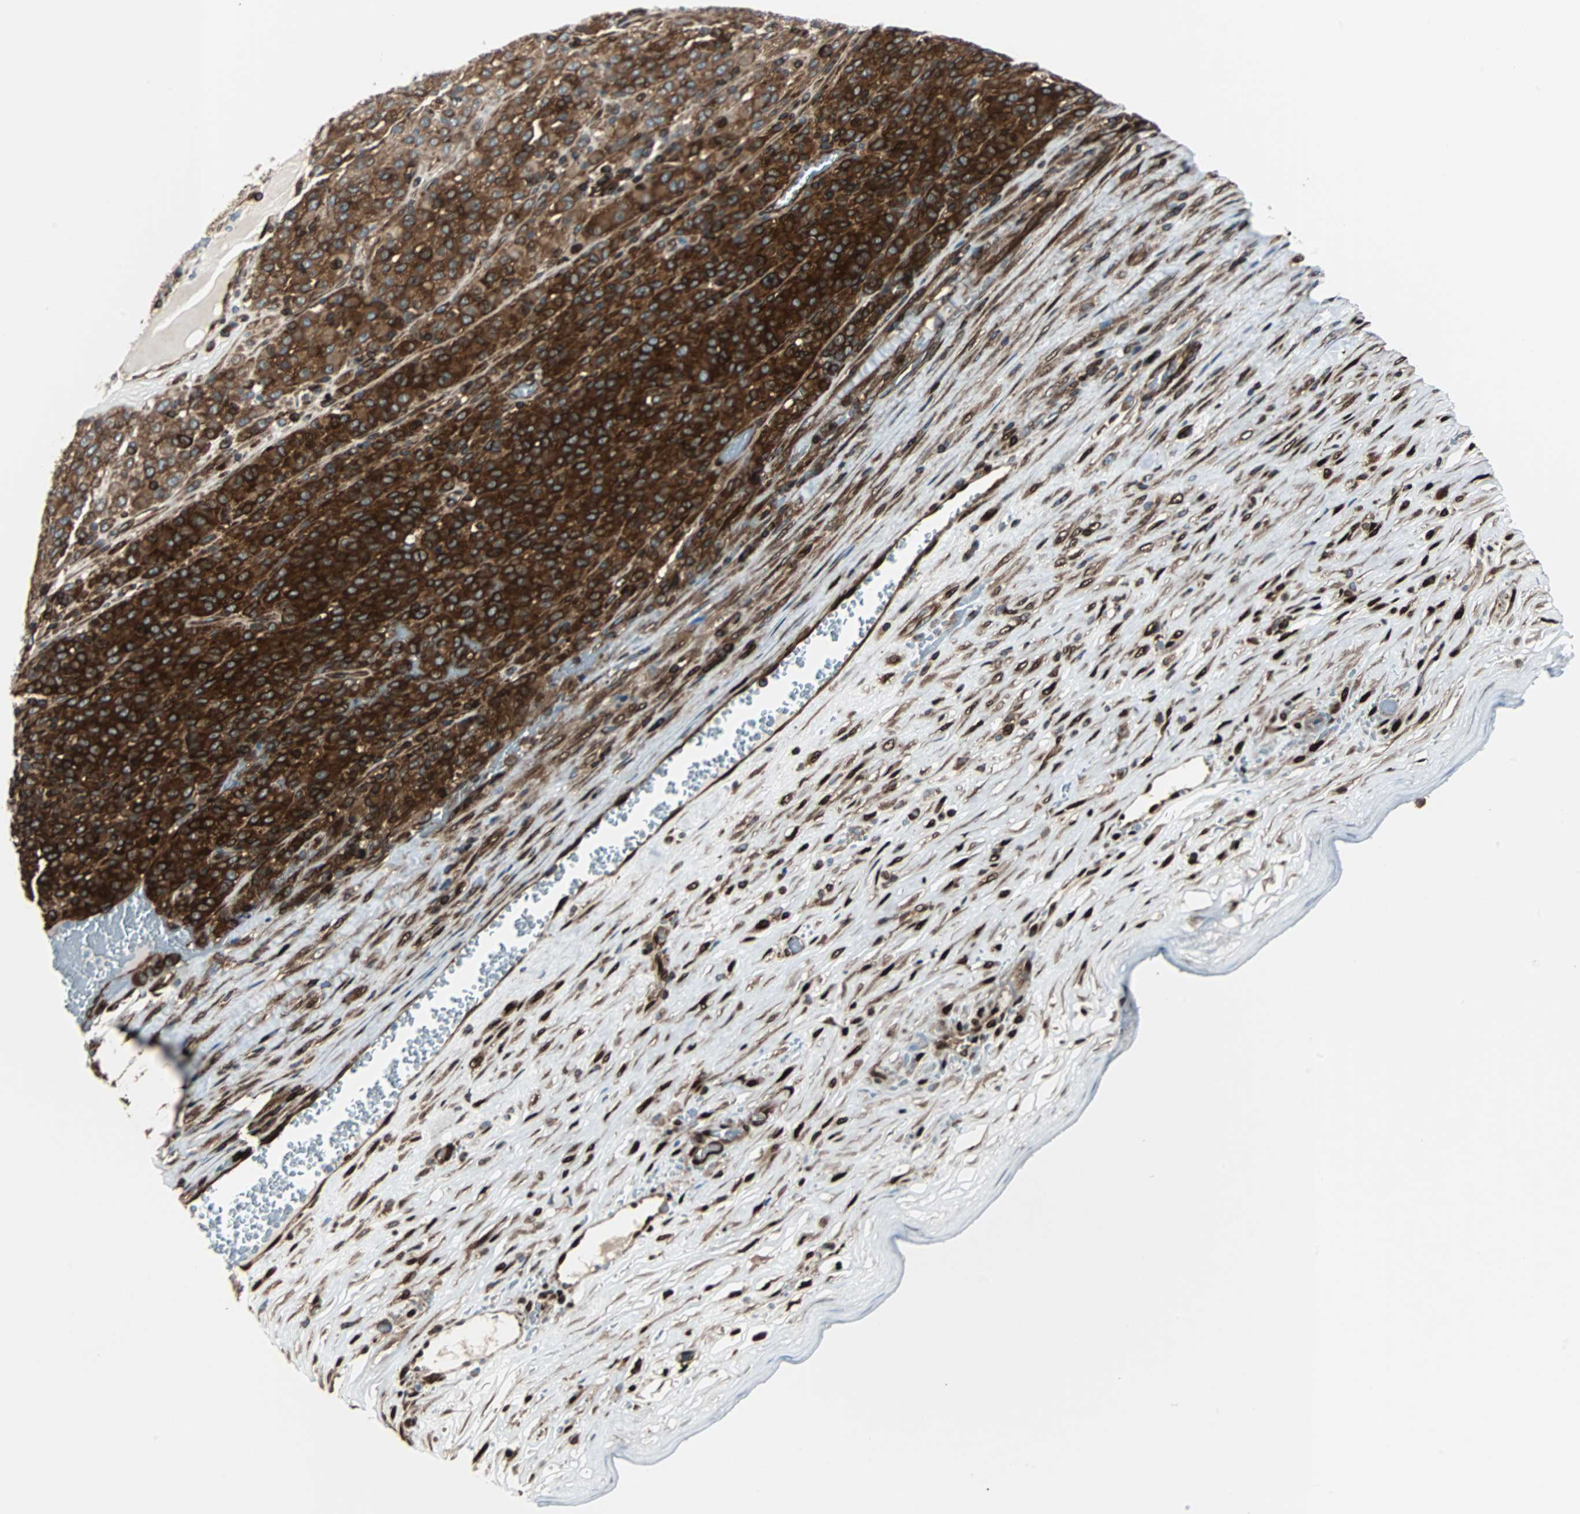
{"staining": {"intensity": "strong", "quantity": ">75%", "location": "cytoplasmic/membranous"}, "tissue": "melanoma", "cell_type": "Tumor cells", "image_type": "cancer", "snomed": [{"axis": "morphology", "description": "Malignant melanoma, Metastatic site"}, {"axis": "topography", "description": "Pancreas"}], "caption": "The image exhibits staining of malignant melanoma (metastatic site), revealing strong cytoplasmic/membranous protein staining (brown color) within tumor cells. (DAB (3,3'-diaminobenzidine) IHC with brightfield microscopy, high magnification).", "gene": "RELA", "patient": {"sex": "female", "age": 30}}